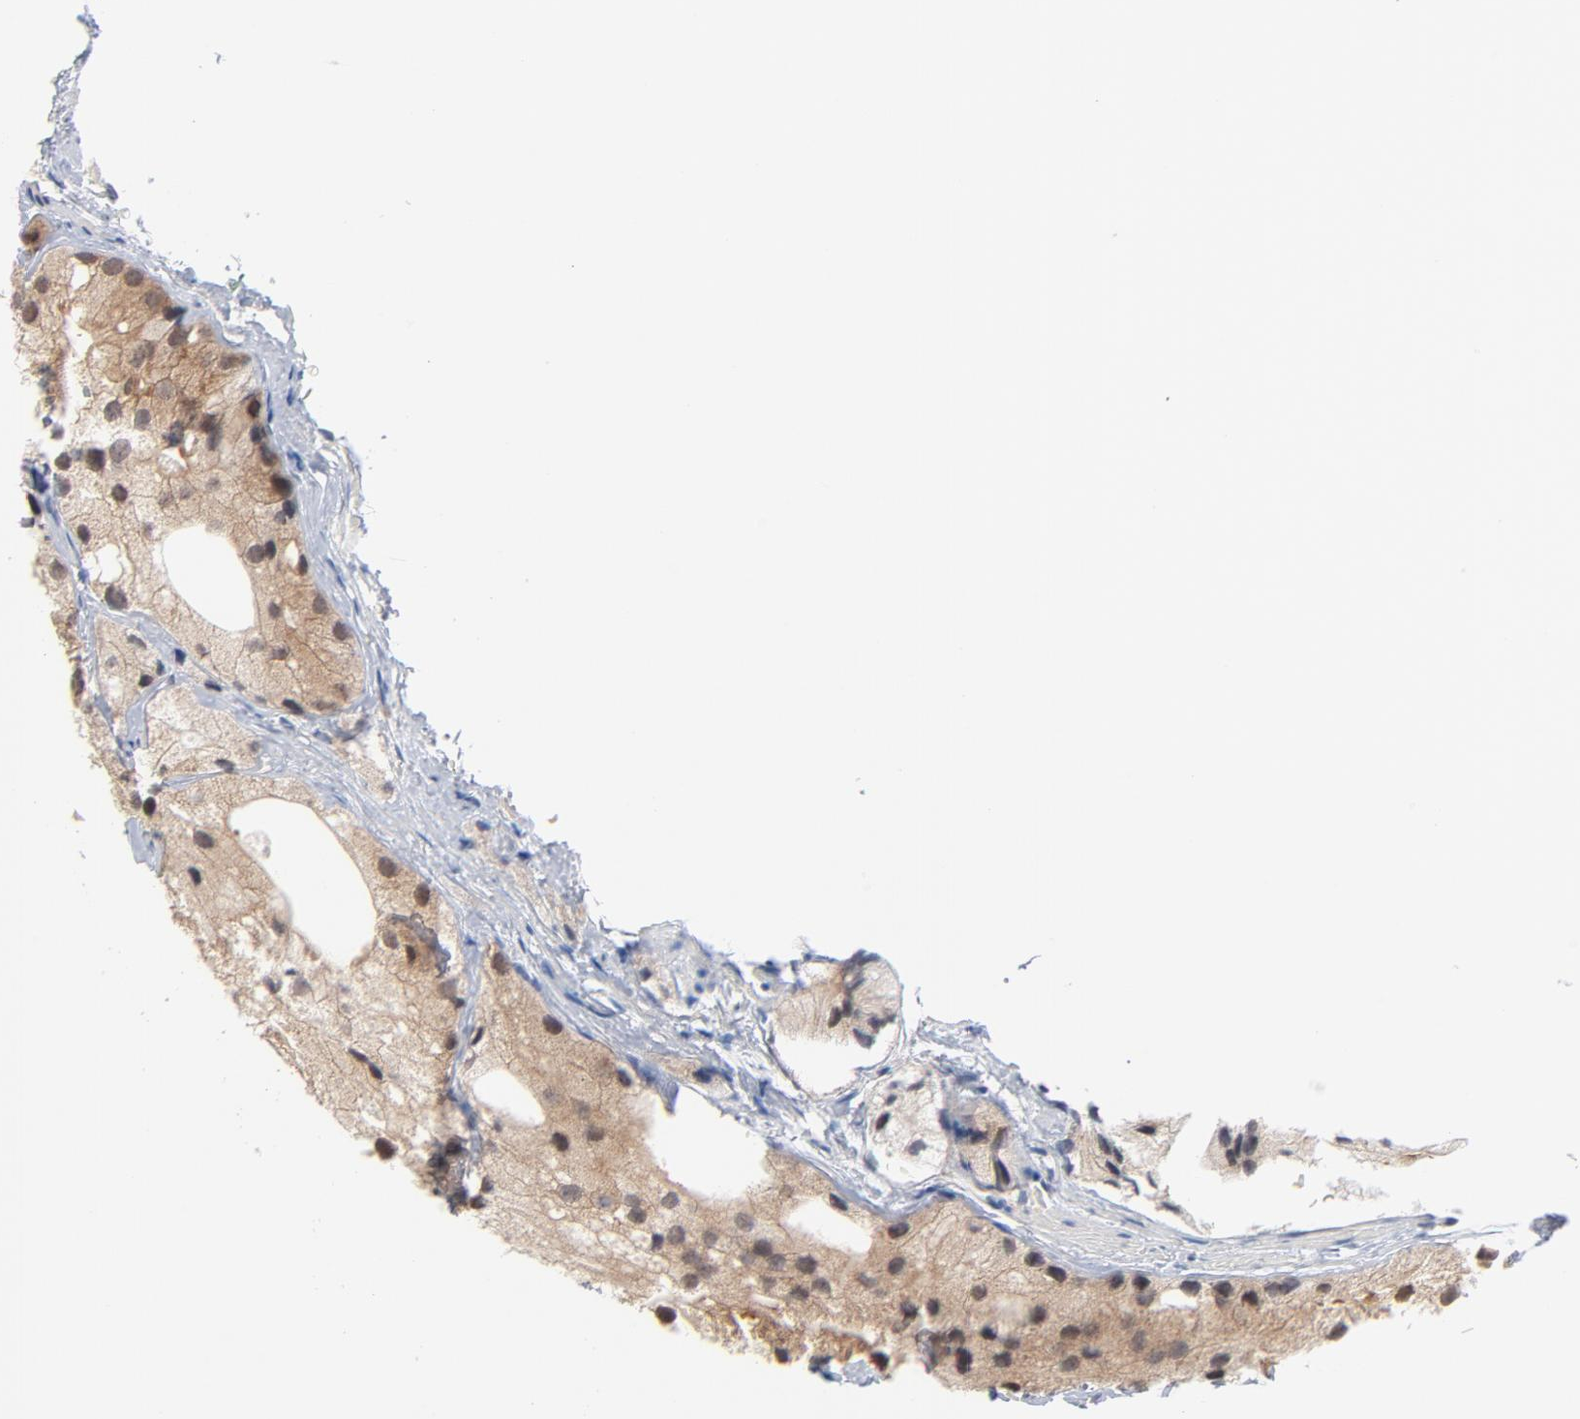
{"staining": {"intensity": "weak", "quantity": ">75%", "location": "cytoplasmic/membranous"}, "tissue": "prostate cancer", "cell_type": "Tumor cells", "image_type": "cancer", "snomed": [{"axis": "morphology", "description": "Adenocarcinoma, Low grade"}, {"axis": "topography", "description": "Prostate"}], "caption": "Human prostate low-grade adenocarcinoma stained for a protein (brown) exhibits weak cytoplasmic/membranous positive staining in about >75% of tumor cells.", "gene": "UBL4A", "patient": {"sex": "male", "age": 69}}